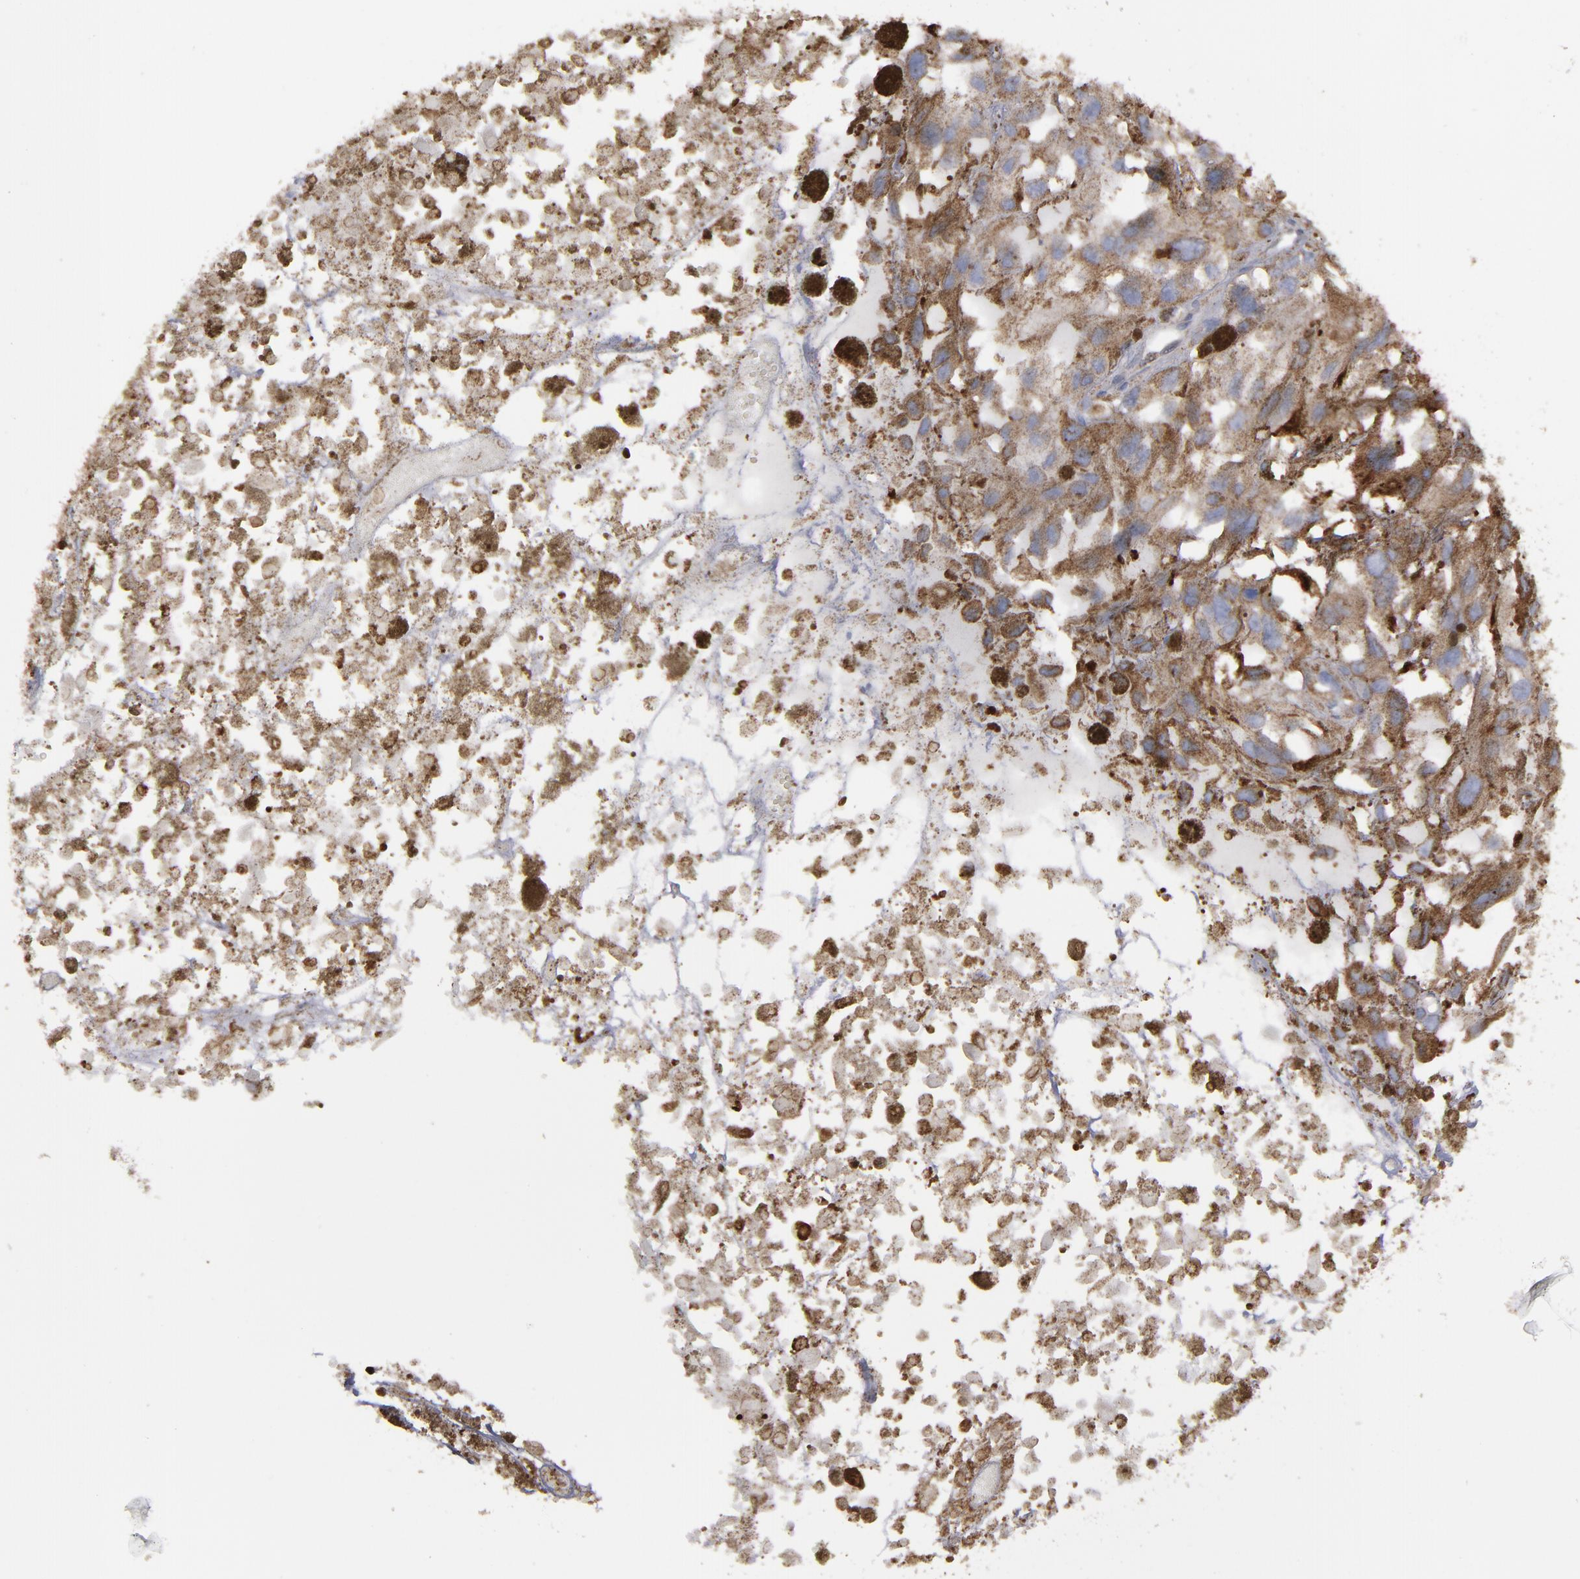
{"staining": {"intensity": "moderate", "quantity": "25%-75%", "location": "cytoplasmic/membranous"}, "tissue": "melanoma", "cell_type": "Tumor cells", "image_type": "cancer", "snomed": [{"axis": "morphology", "description": "Malignant melanoma, Metastatic site"}, {"axis": "topography", "description": "Lymph node"}], "caption": "Malignant melanoma (metastatic site) tissue shows moderate cytoplasmic/membranous expression in about 25%-75% of tumor cells", "gene": "ERLIN2", "patient": {"sex": "male", "age": 59}}